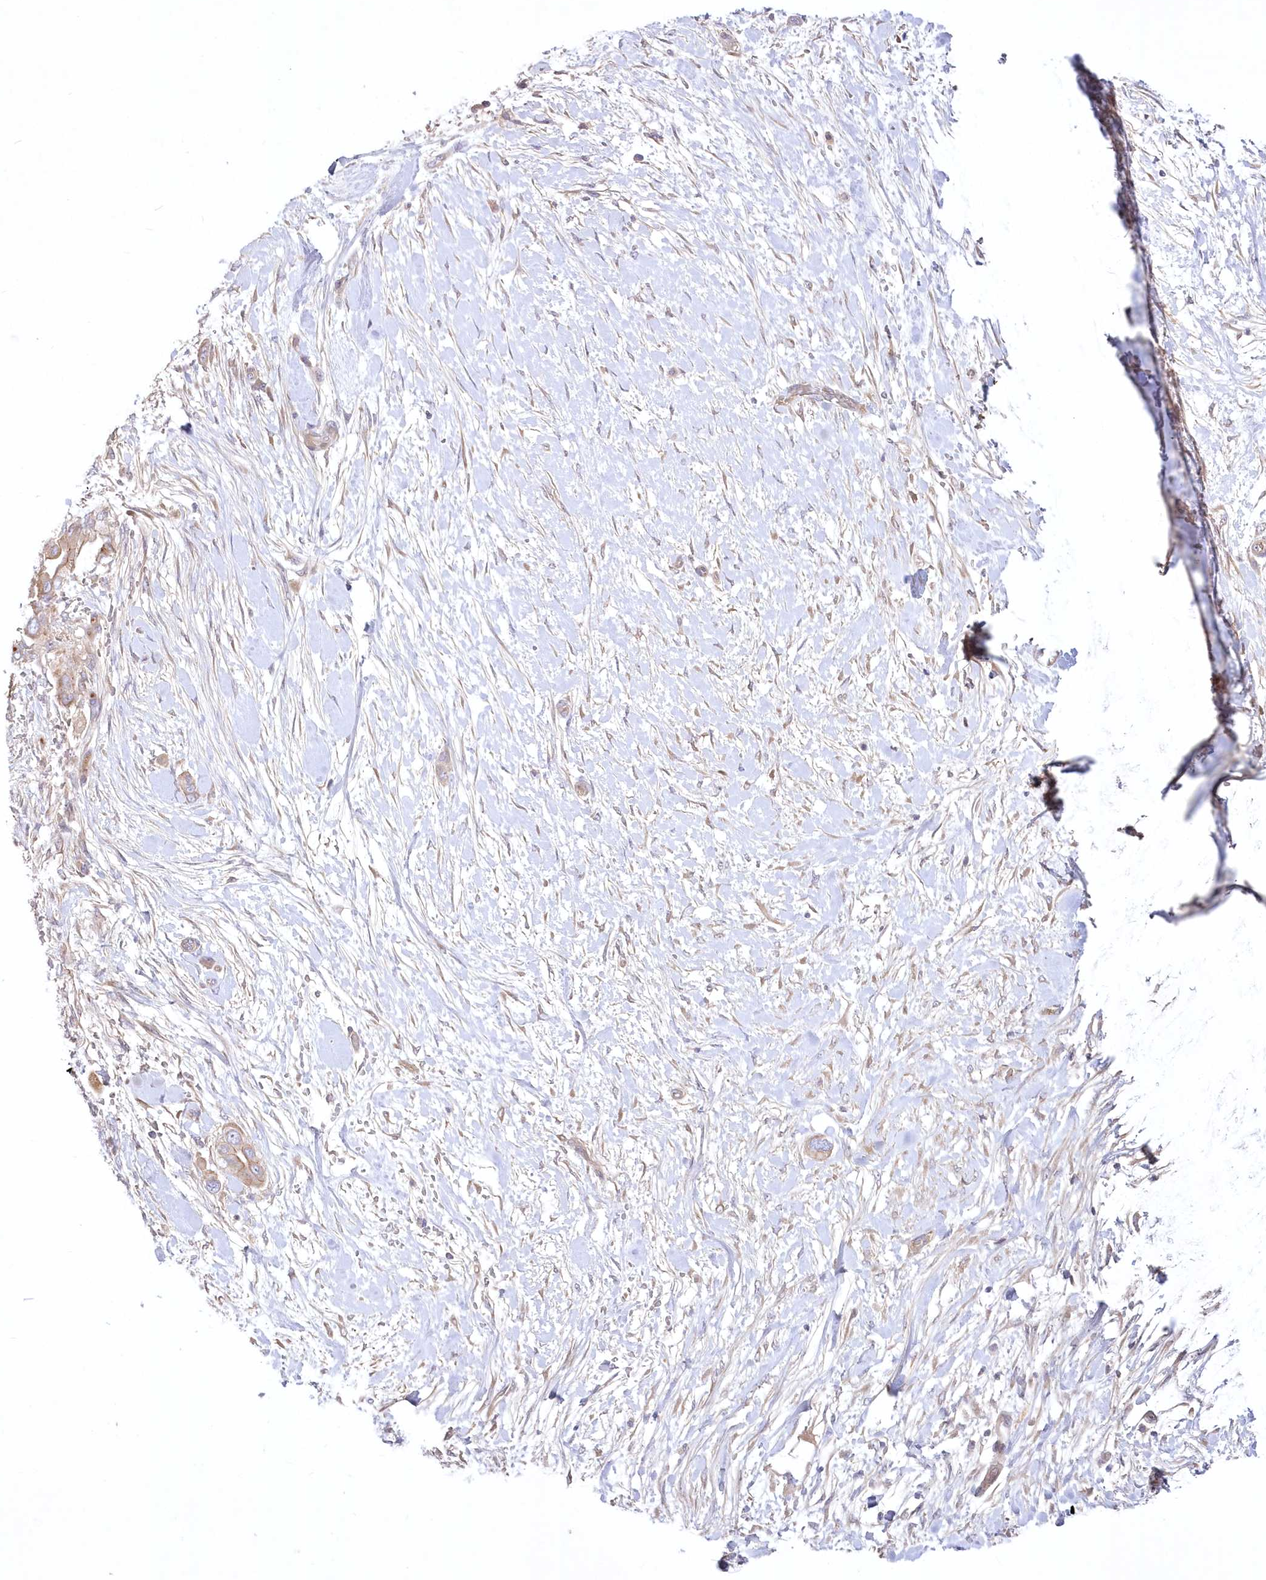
{"staining": {"intensity": "moderate", "quantity": ">75%", "location": "cytoplasmic/membranous"}, "tissue": "pancreatic cancer", "cell_type": "Tumor cells", "image_type": "cancer", "snomed": [{"axis": "morphology", "description": "Adenocarcinoma, NOS"}, {"axis": "topography", "description": "Pancreas"}], "caption": "Approximately >75% of tumor cells in human pancreatic adenocarcinoma exhibit moderate cytoplasmic/membranous protein positivity as visualized by brown immunohistochemical staining.", "gene": "WBP1L", "patient": {"sex": "male", "age": 68}}